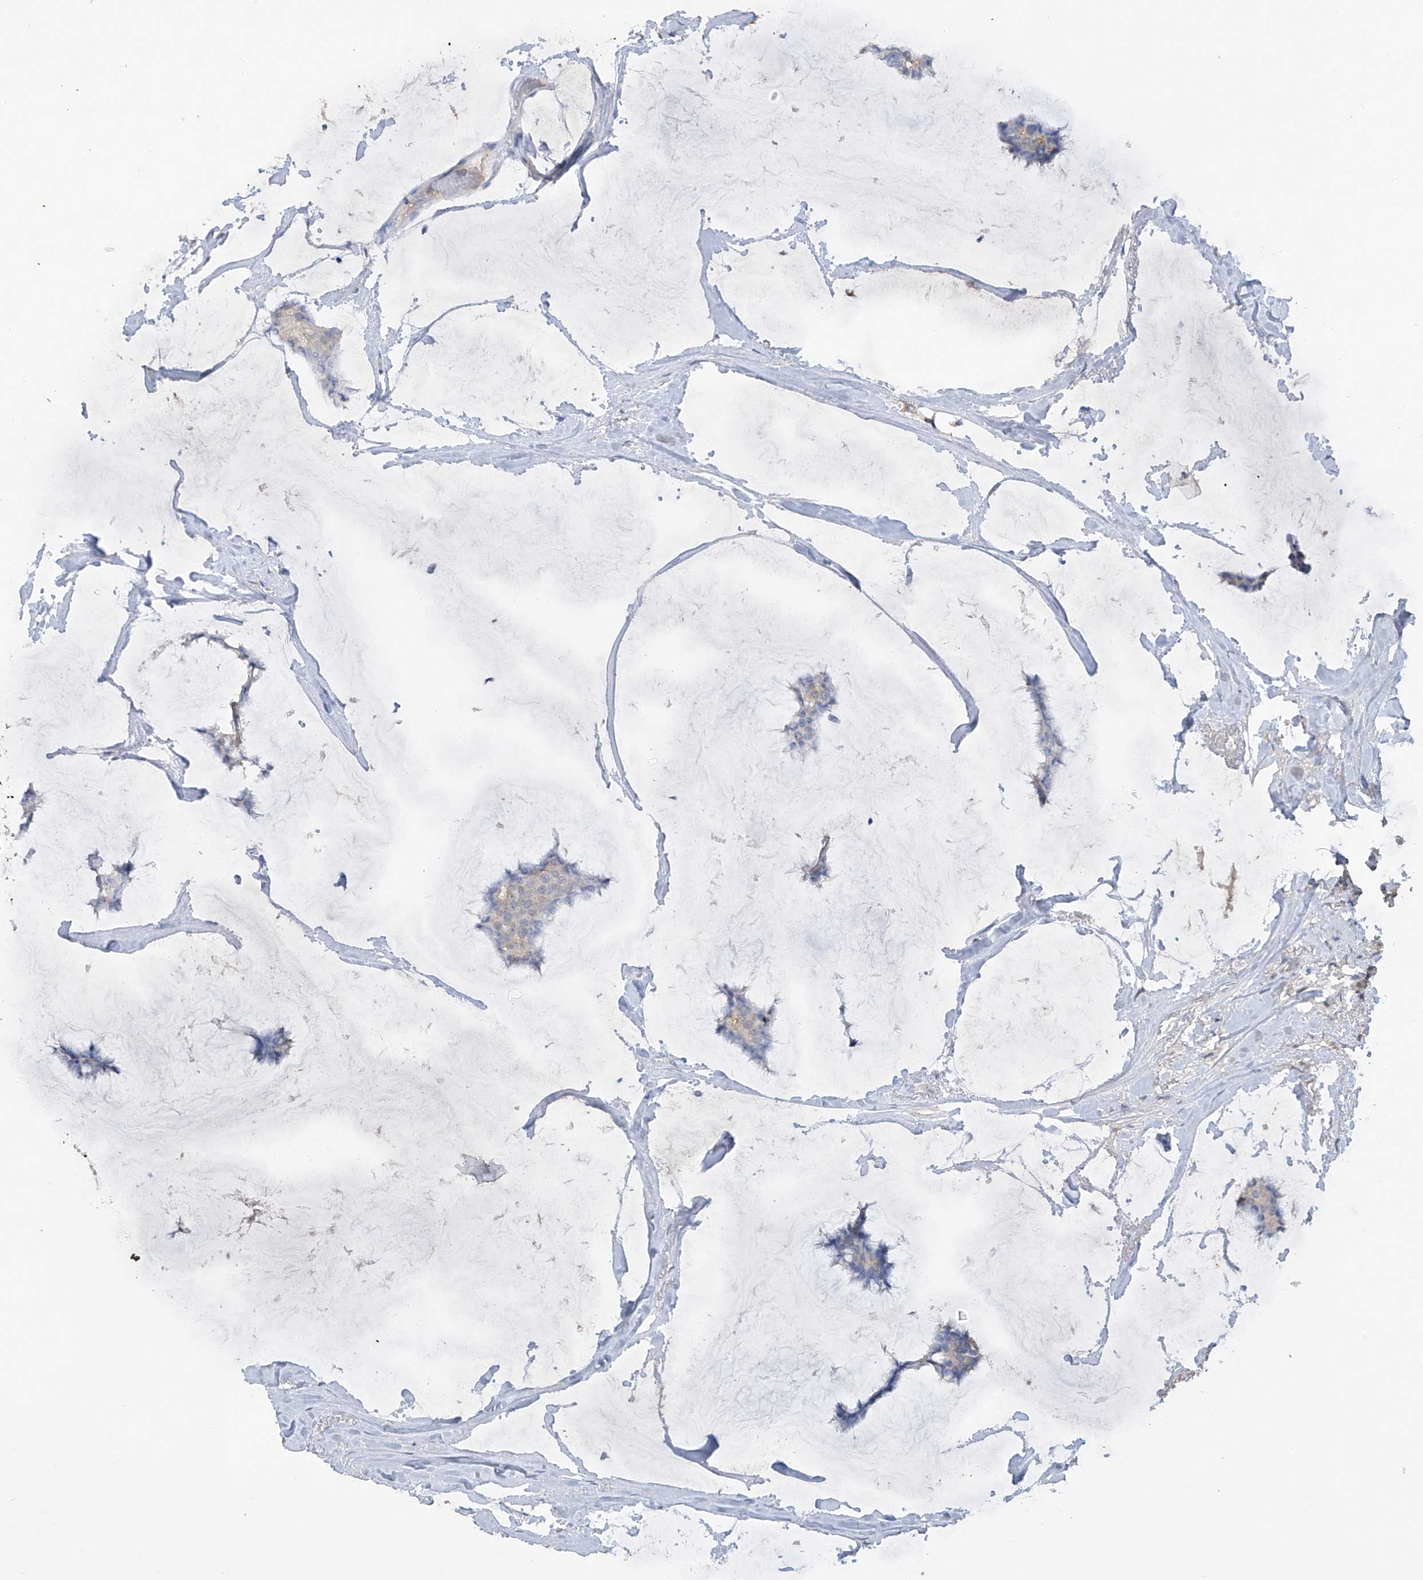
{"staining": {"intensity": "negative", "quantity": "none", "location": "none"}, "tissue": "breast cancer", "cell_type": "Tumor cells", "image_type": "cancer", "snomed": [{"axis": "morphology", "description": "Duct carcinoma"}, {"axis": "topography", "description": "Breast"}], "caption": "Immunohistochemistry histopathology image of neoplastic tissue: intraductal carcinoma (breast) stained with DAB (3,3'-diaminobenzidine) demonstrates no significant protein positivity in tumor cells. (Brightfield microscopy of DAB (3,3'-diaminobenzidine) immunohistochemistry (IHC) at high magnification).", "gene": "HAS3", "patient": {"sex": "female", "age": 93}}